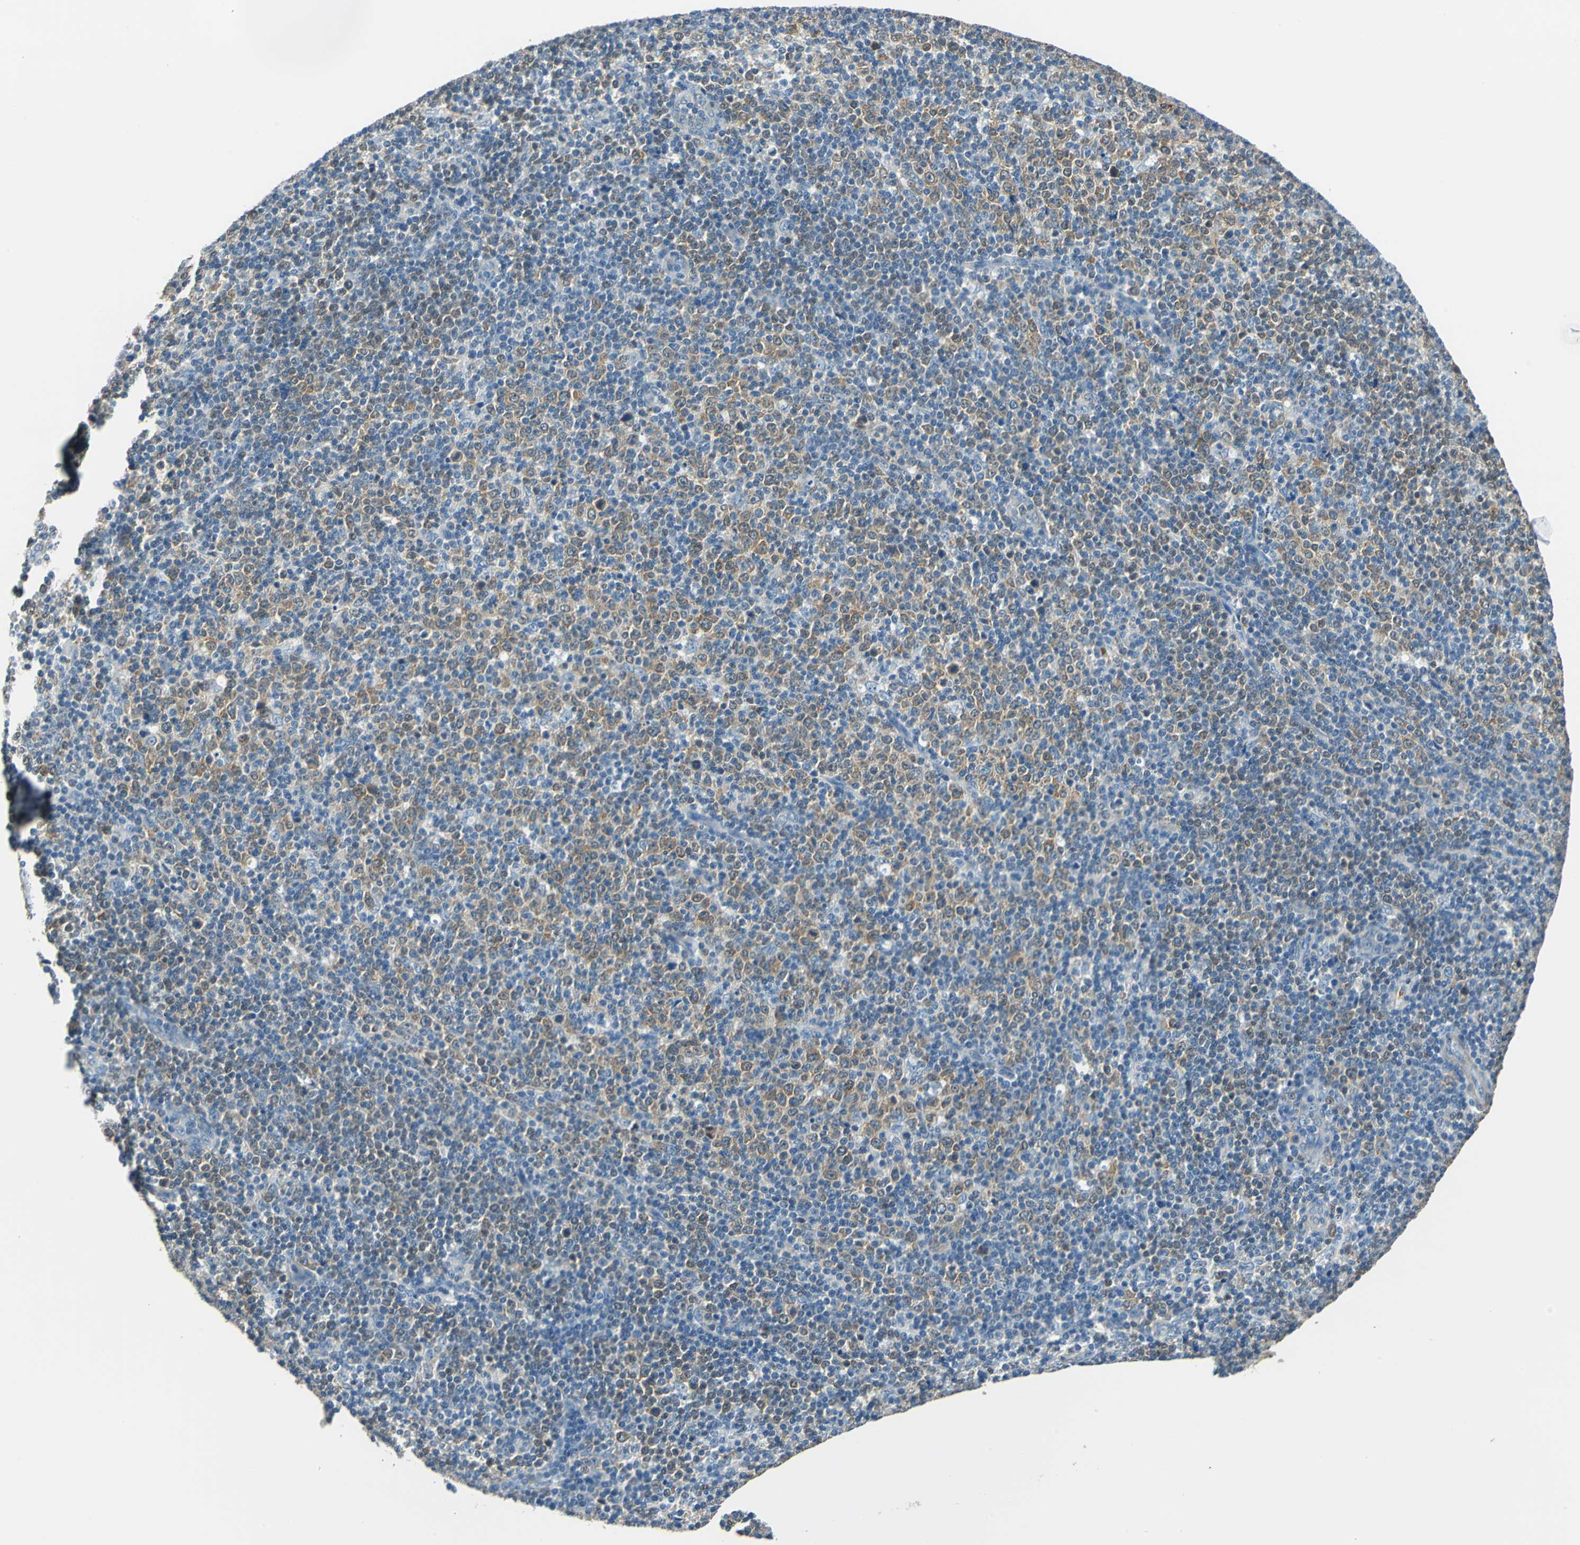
{"staining": {"intensity": "moderate", "quantity": "25%-75%", "location": "cytoplasmic/membranous"}, "tissue": "lymphoma", "cell_type": "Tumor cells", "image_type": "cancer", "snomed": [{"axis": "morphology", "description": "Malignant lymphoma, non-Hodgkin's type, Low grade"}, {"axis": "topography", "description": "Lymph node"}], "caption": "Immunohistochemistry photomicrograph of human lymphoma stained for a protein (brown), which shows medium levels of moderate cytoplasmic/membranous positivity in approximately 25%-75% of tumor cells.", "gene": "FKBP4", "patient": {"sex": "male", "age": 70}}